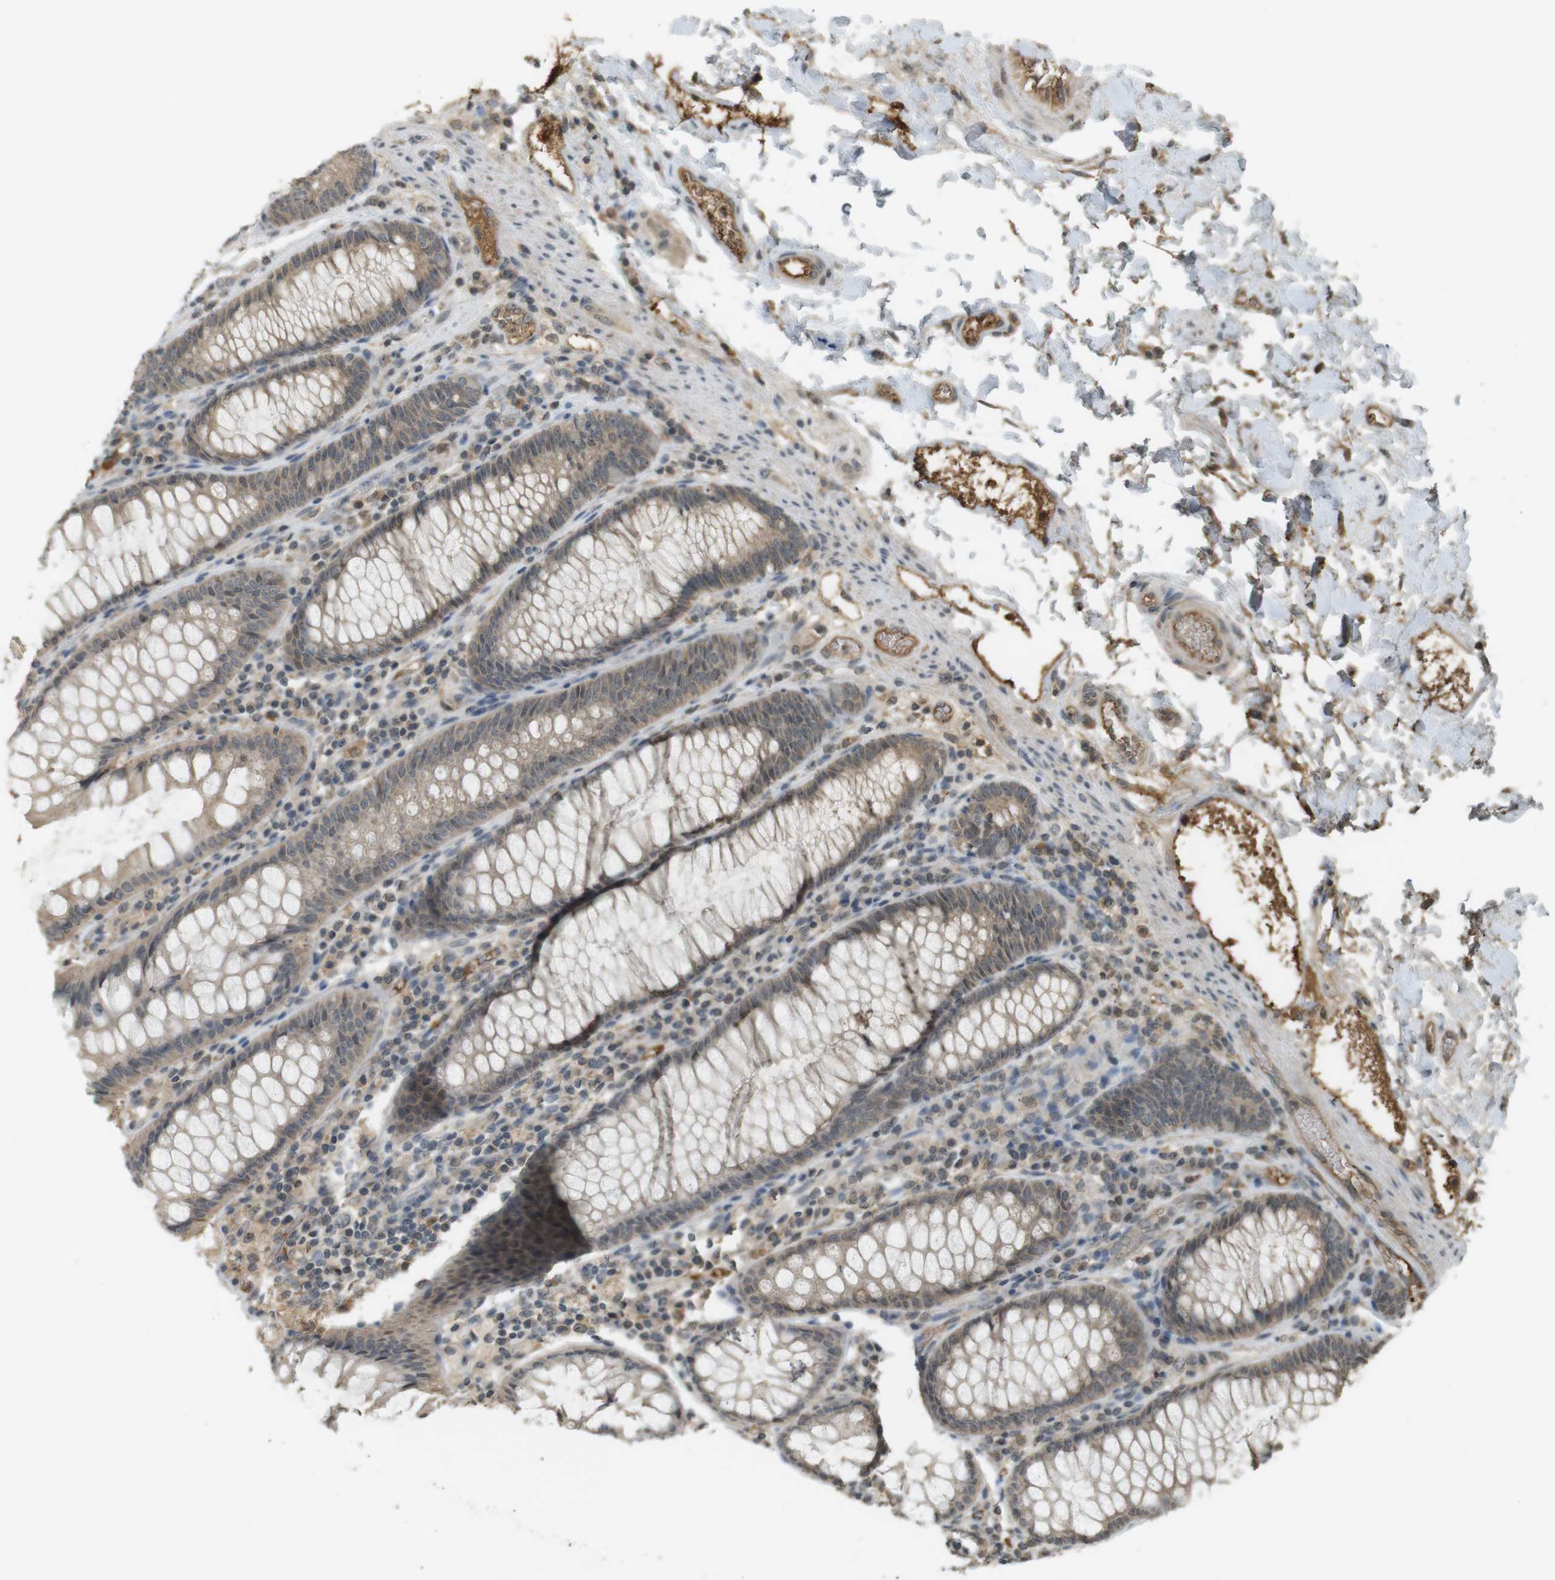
{"staining": {"intensity": "strong", "quantity": ">75%", "location": "cytoplasmic/membranous"}, "tissue": "colon", "cell_type": "Endothelial cells", "image_type": "normal", "snomed": [{"axis": "morphology", "description": "Normal tissue, NOS"}, {"axis": "topography", "description": "Colon"}], "caption": "DAB immunohistochemical staining of normal human colon demonstrates strong cytoplasmic/membranous protein staining in approximately >75% of endothelial cells.", "gene": "SRR", "patient": {"sex": "female", "age": 46}}